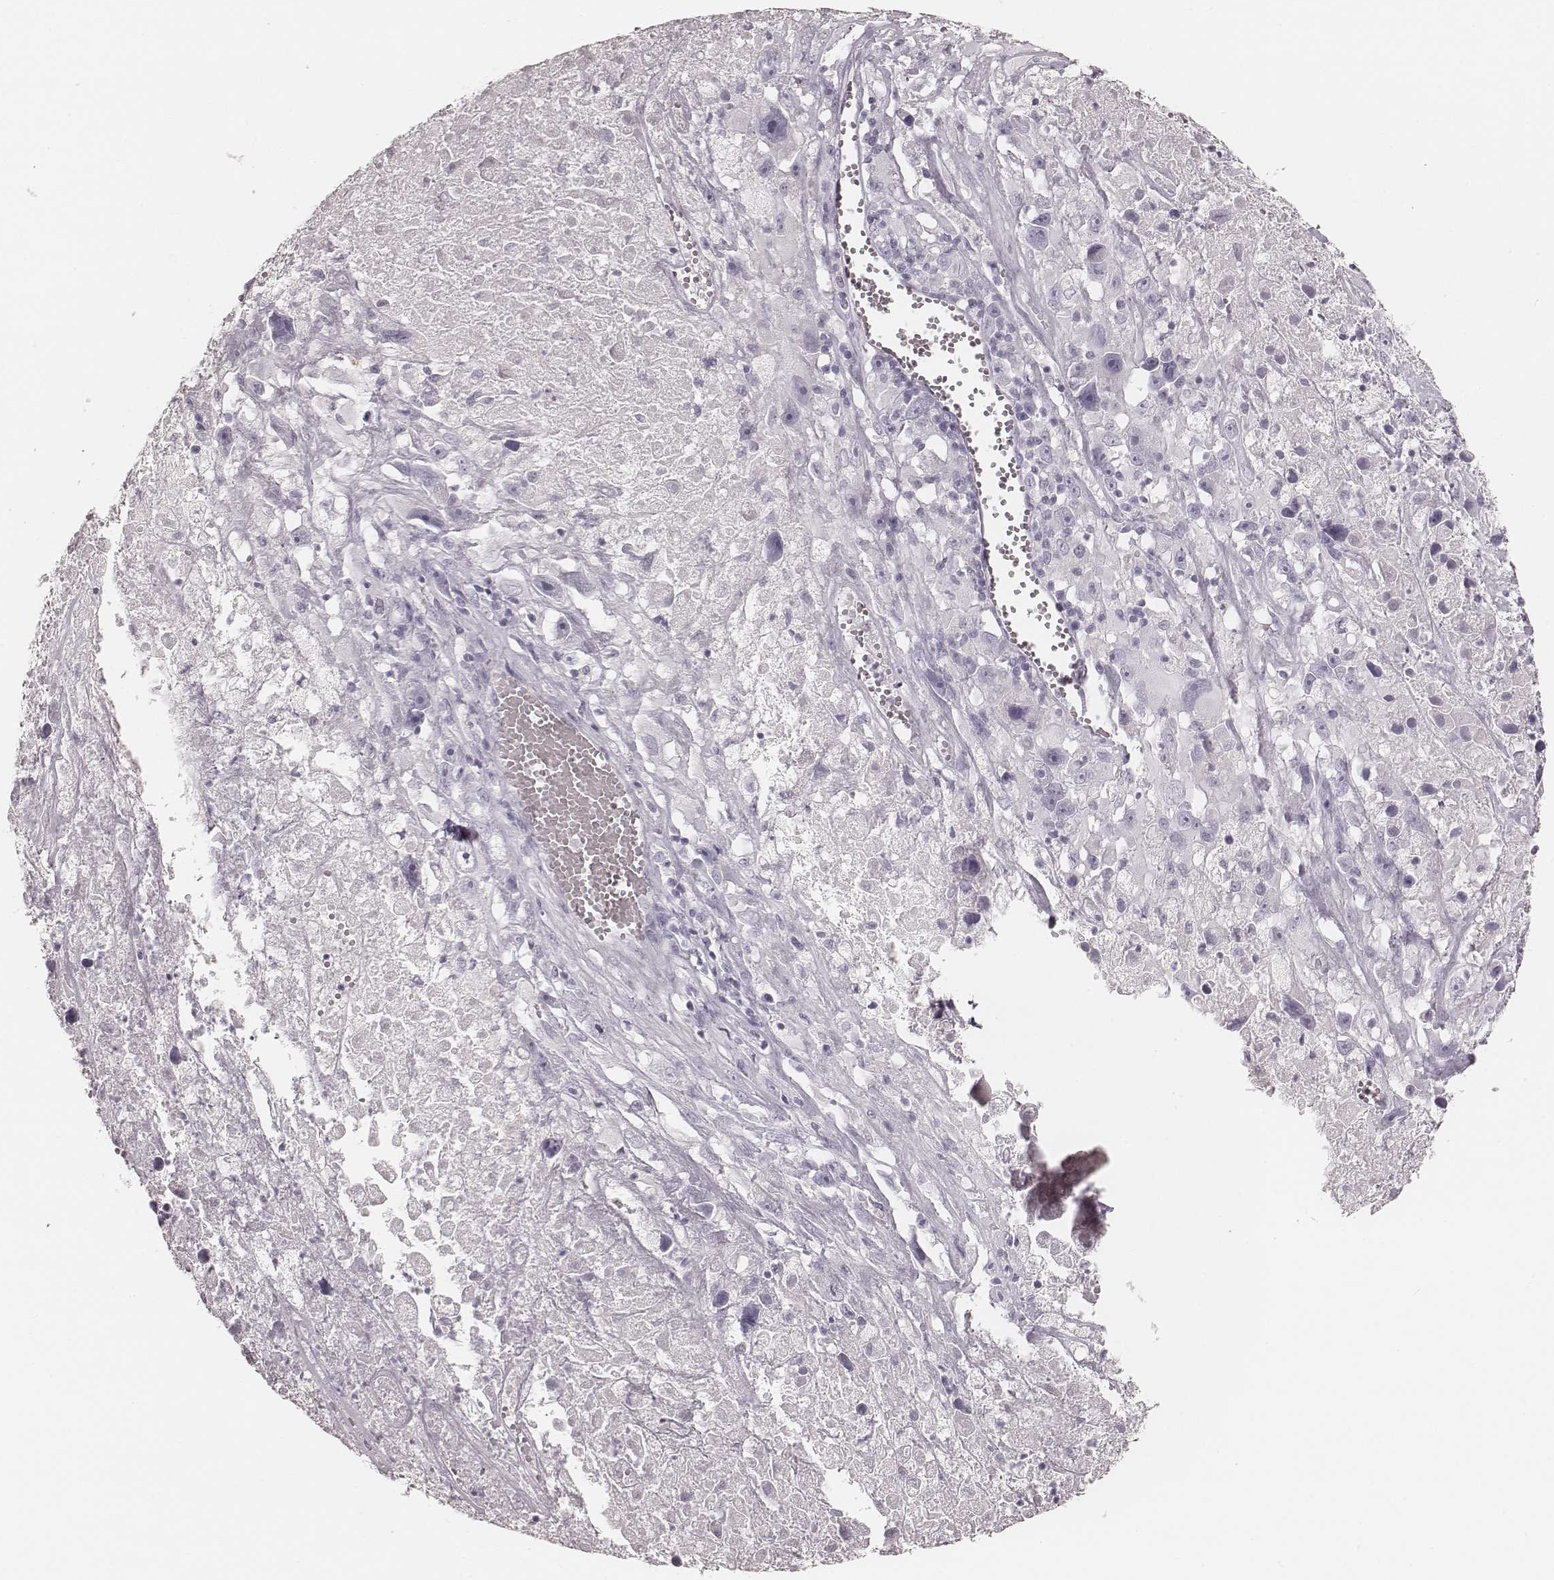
{"staining": {"intensity": "negative", "quantity": "none", "location": "none"}, "tissue": "melanoma", "cell_type": "Tumor cells", "image_type": "cancer", "snomed": [{"axis": "morphology", "description": "Malignant melanoma, Metastatic site"}, {"axis": "topography", "description": "Lymph node"}], "caption": "Immunohistochemistry photomicrograph of neoplastic tissue: melanoma stained with DAB shows no significant protein positivity in tumor cells. (DAB IHC, high magnification).", "gene": "KRT26", "patient": {"sex": "male", "age": 50}}